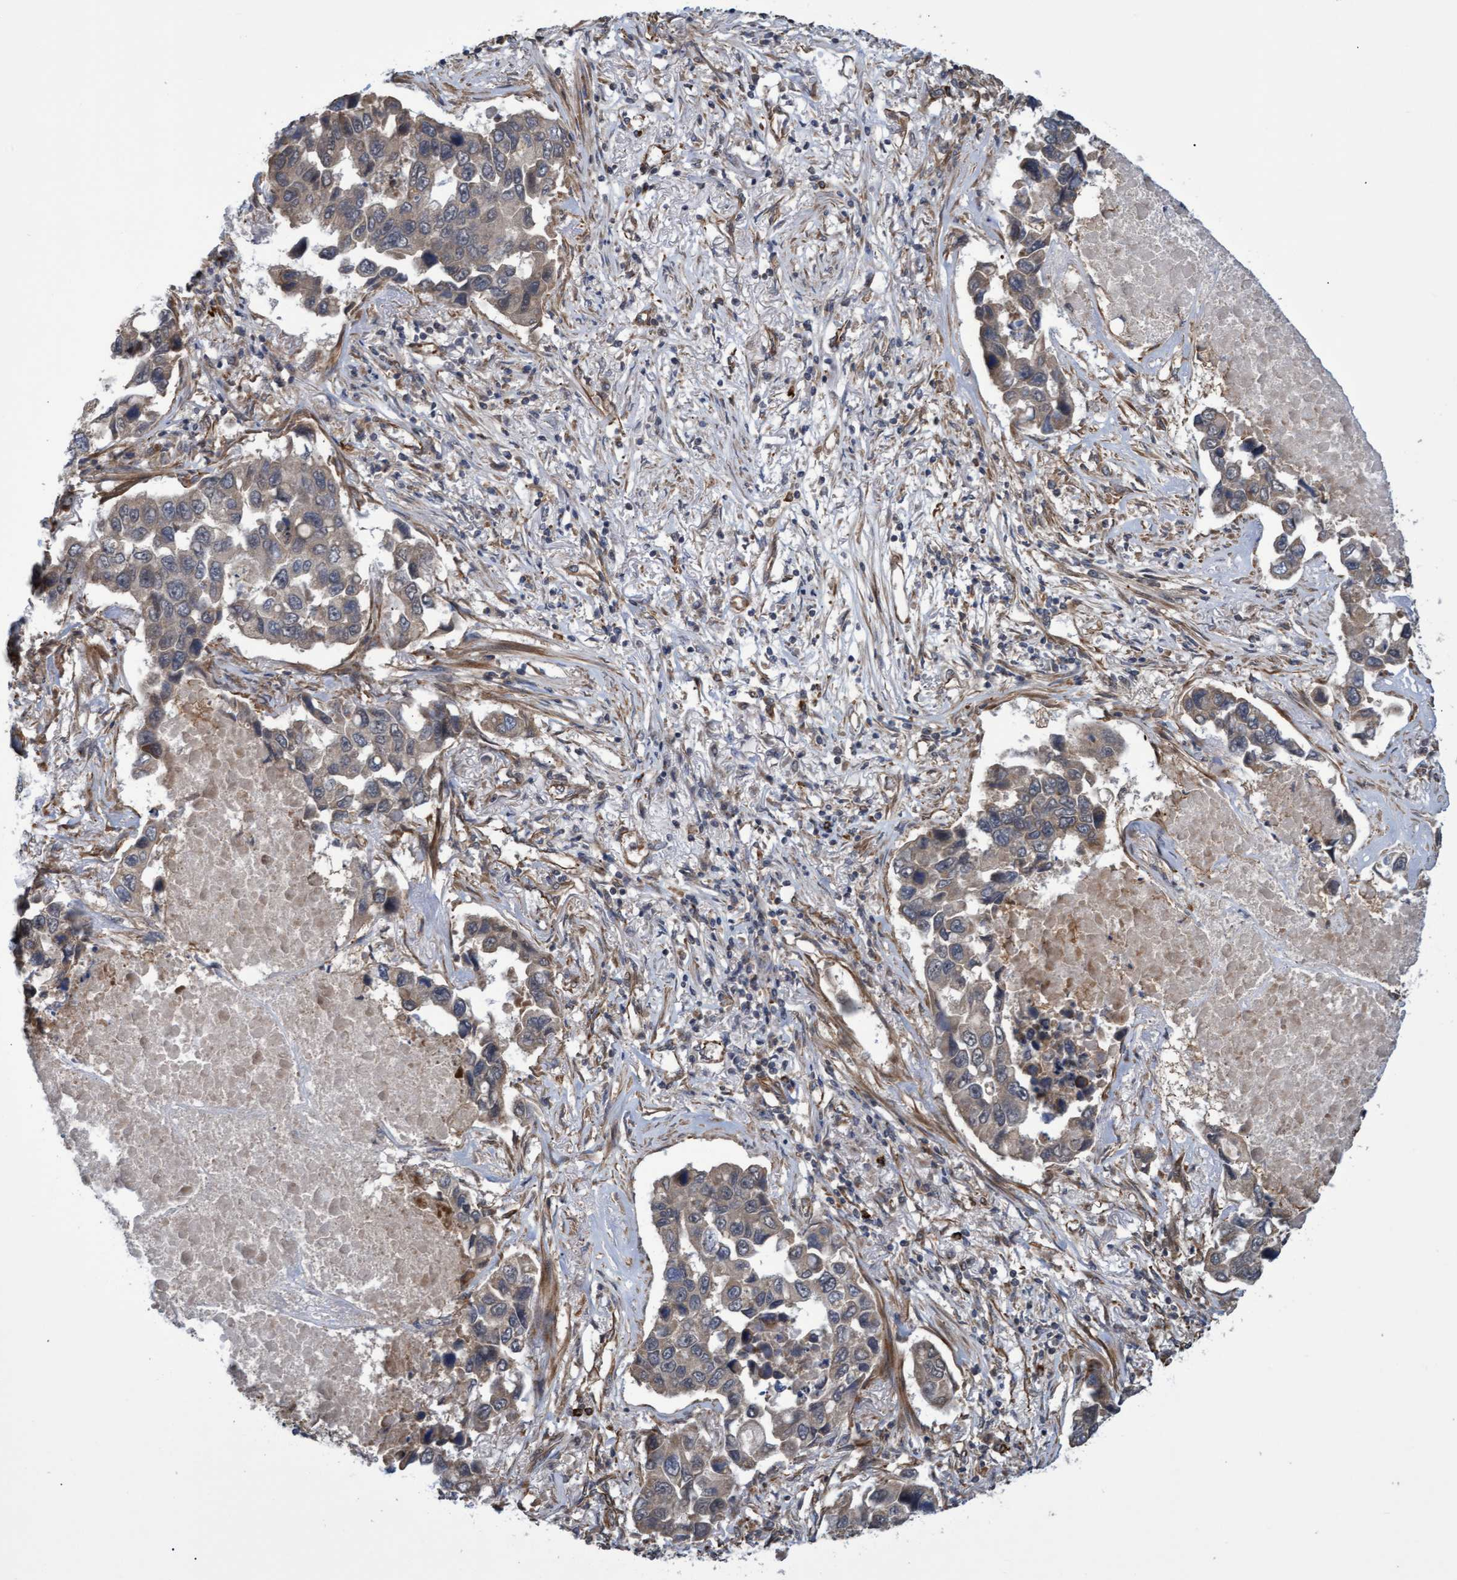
{"staining": {"intensity": "weak", "quantity": "25%-75%", "location": "cytoplasmic/membranous"}, "tissue": "lung cancer", "cell_type": "Tumor cells", "image_type": "cancer", "snomed": [{"axis": "morphology", "description": "Adenocarcinoma, NOS"}, {"axis": "topography", "description": "Lung"}], "caption": "High-power microscopy captured an IHC image of adenocarcinoma (lung), revealing weak cytoplasmic/membranous staining in approximately 25%-75% of tumor cells.", "gene": "TNFRSF10B", "patient": {"sex": "male", "age": 64}}